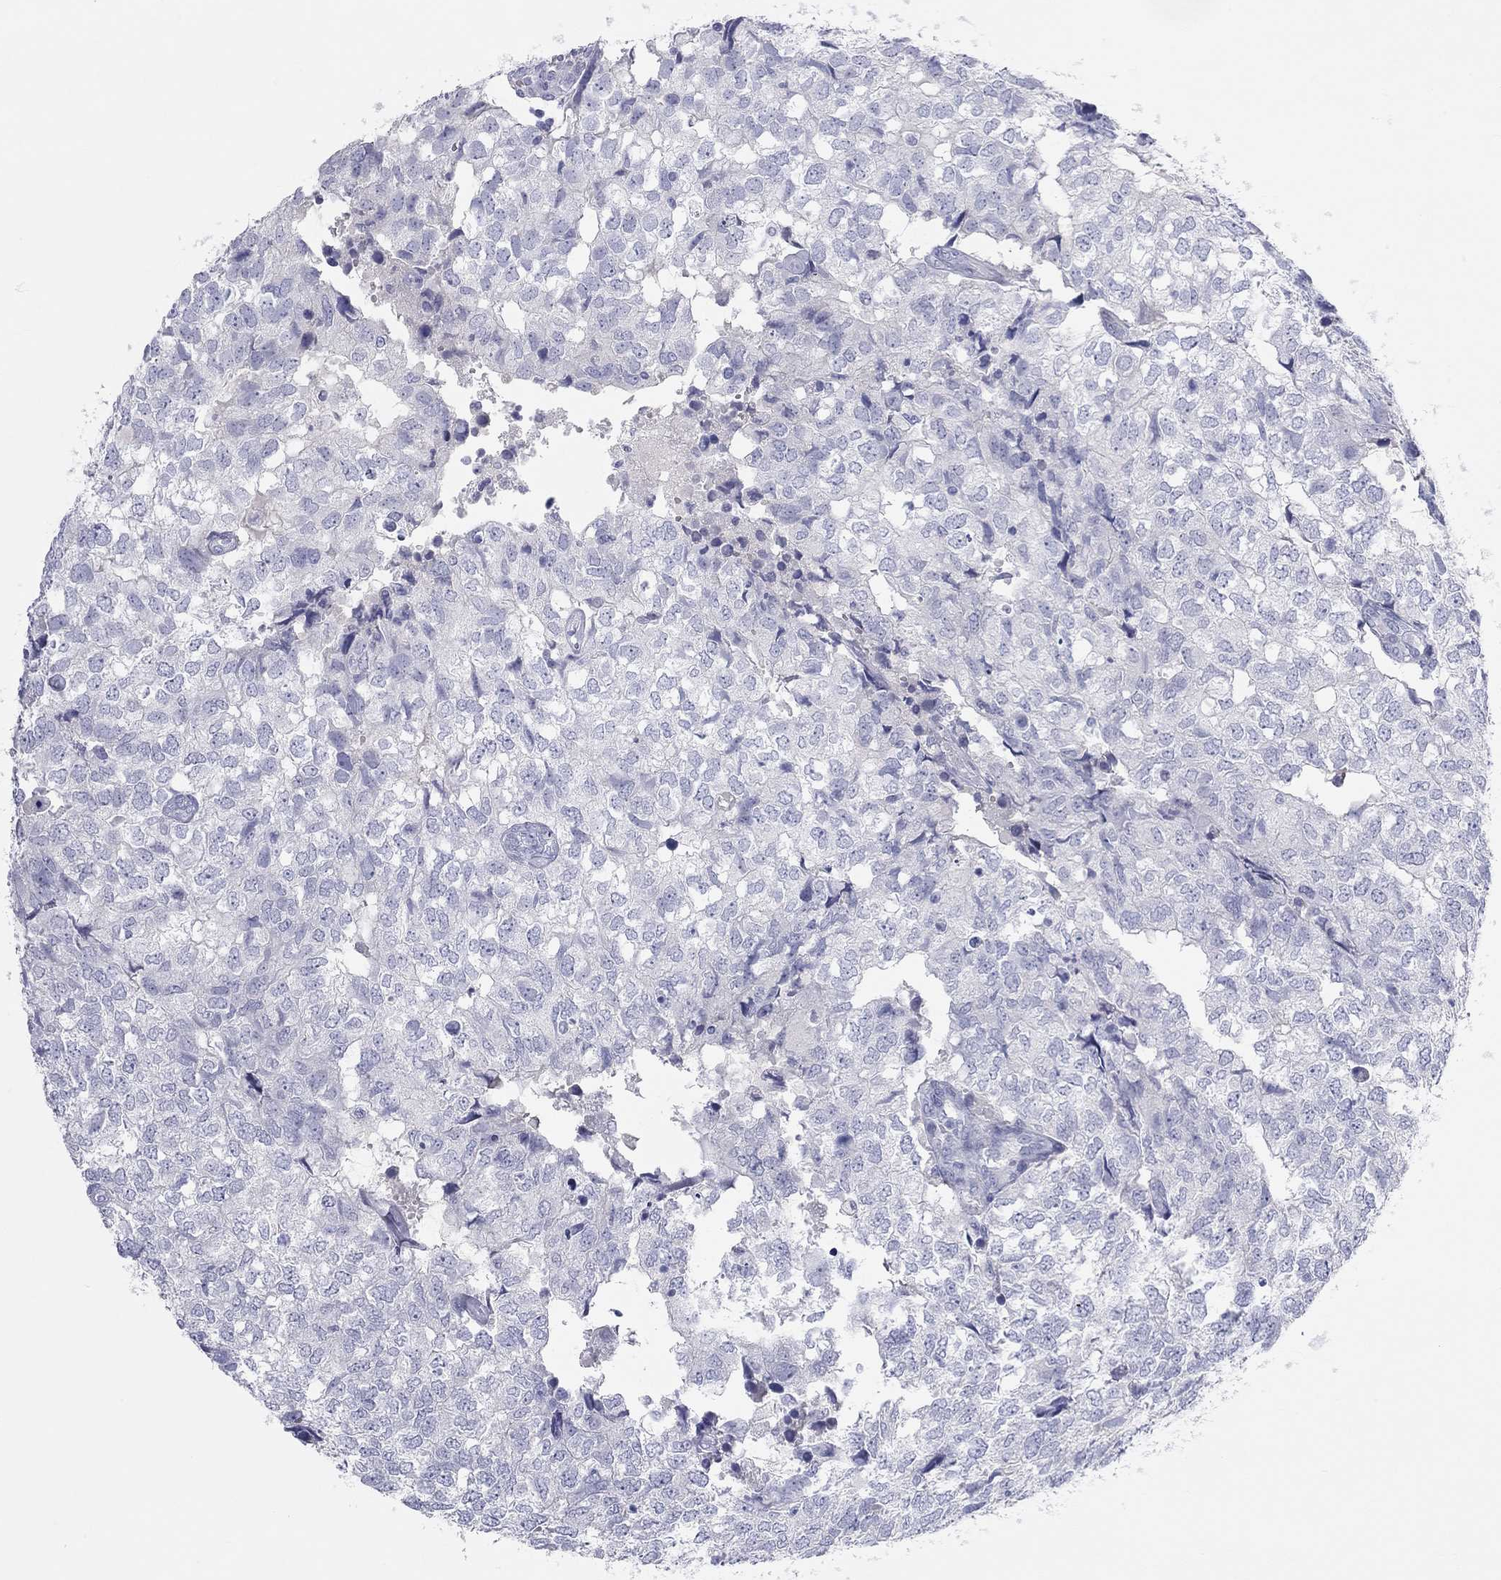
{"staining": {"intensity": "negative", "quantity": "none", "location": "none"}, "tissue": "breast cancer", "cell_type": "Tumor cells", "image_type": "cancer", "snomed": [{"axis": "morphology", "description": "Duct carcinoma"}, {"axis": "topography", "description": "Breast"}], "caption": "High magnification brightfield microscopy of intraductal carcinoma (breast) stained with DAB (3,3'-diaminobenzidine) (brown) and counterstained with hematoxylin (blue): tumor cells show no significant expression. The staining is performed using DAB (3,3'-diaminobenzidine) brown chromogen with nuclei counter-stained in using hematoxylin.", "gene": "PCDHGC5", "patient": {"sex": "female", "age": 30}}